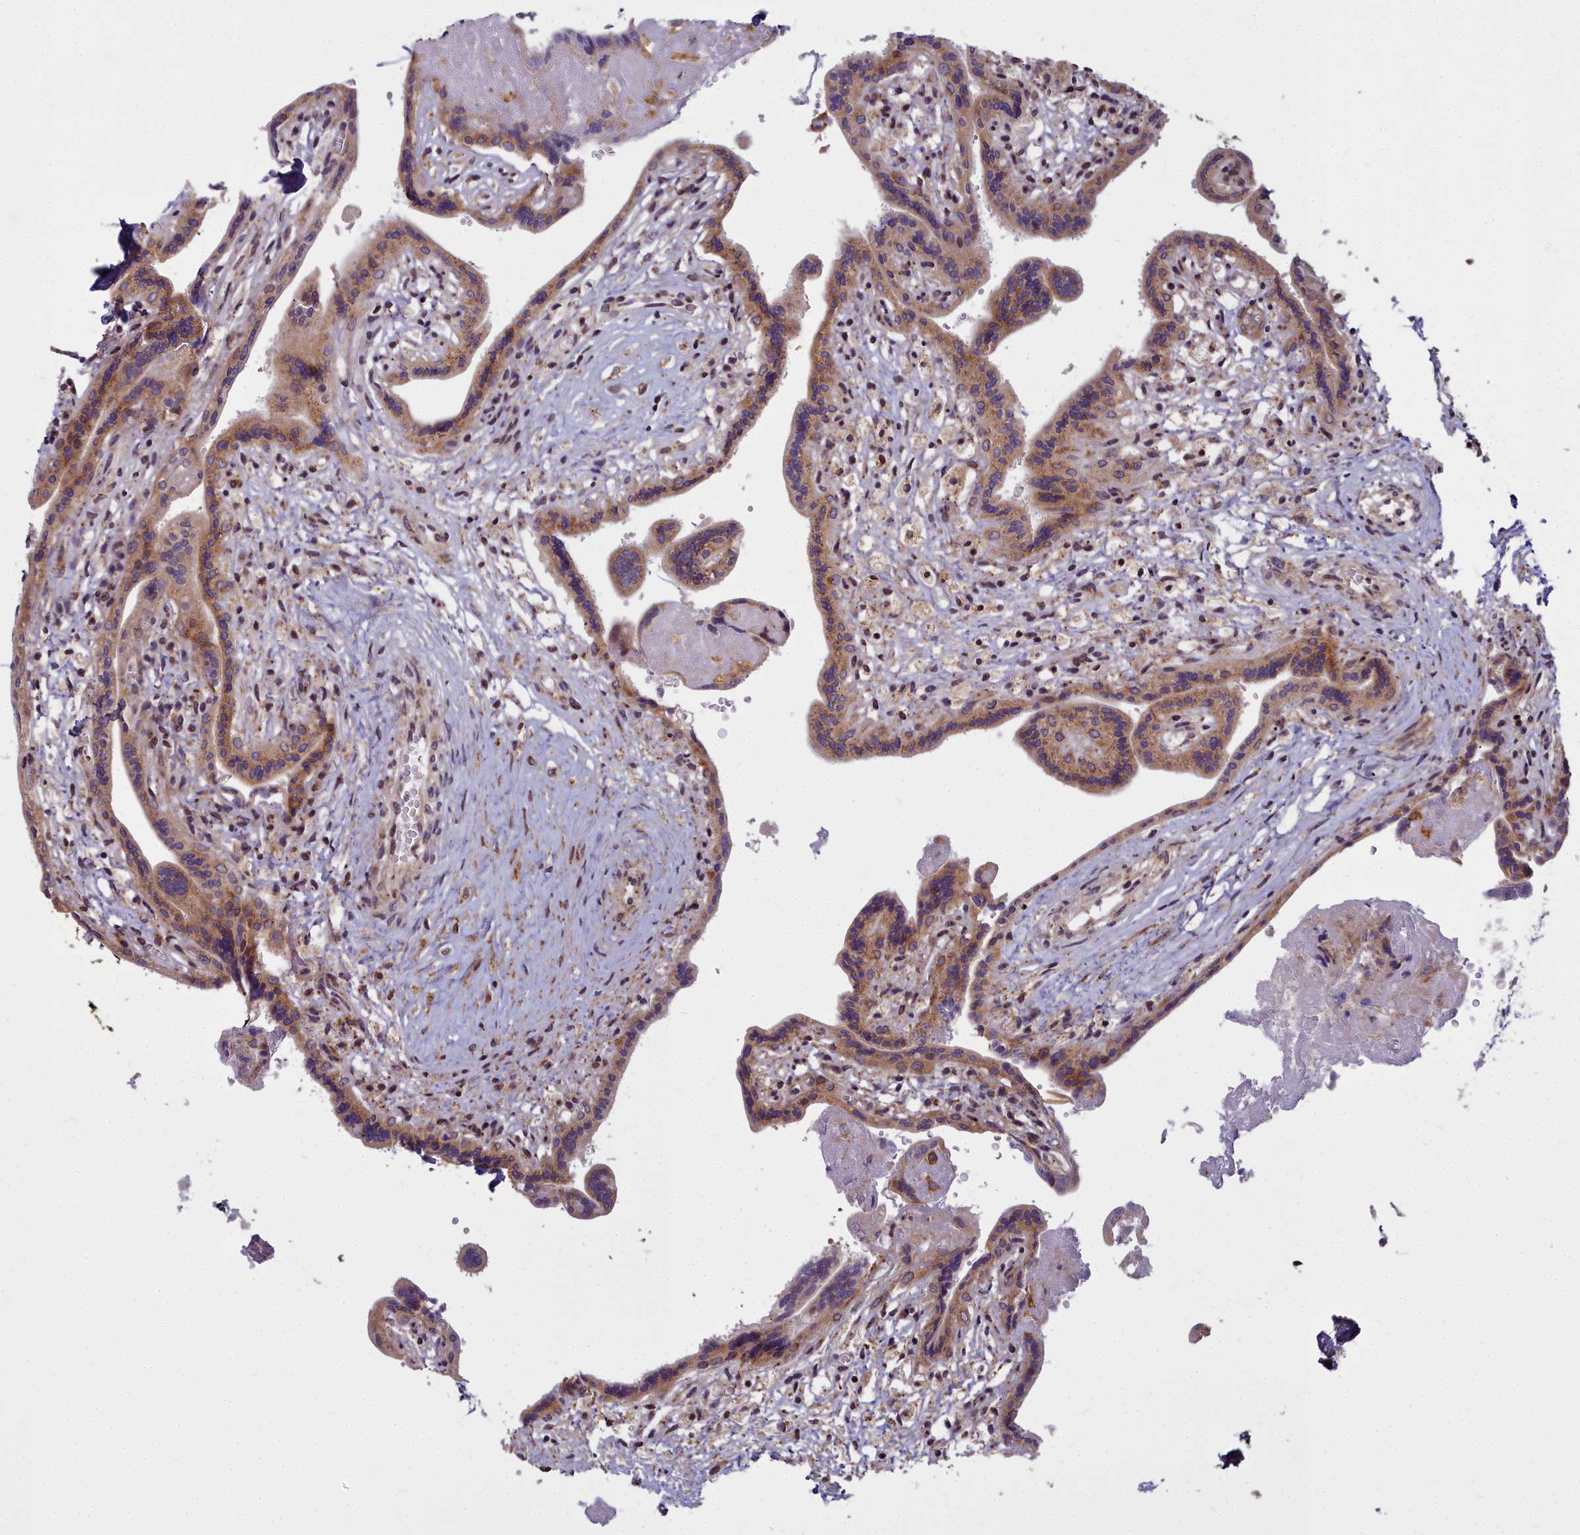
{"staining": {"intensity": "moderate", "quantity": ">75%", "location": "cytoplasmic/membranous"}, "tissue": "placenta", "cell_type": "Trophoblastic cells", "image_type": "normal", "snomed": [{"axis": "morphology", "description": "Normal tissue, NOS"}, {"axis": "topography", "description": "Placenta"}], "caption": "Moderate cytoplasmic/membranous protein expression is seen in approximately >75% of trophoblastic cells in placenta.", "gene": "WDPCP", "patient": {"sex": "female", "age": 37}}